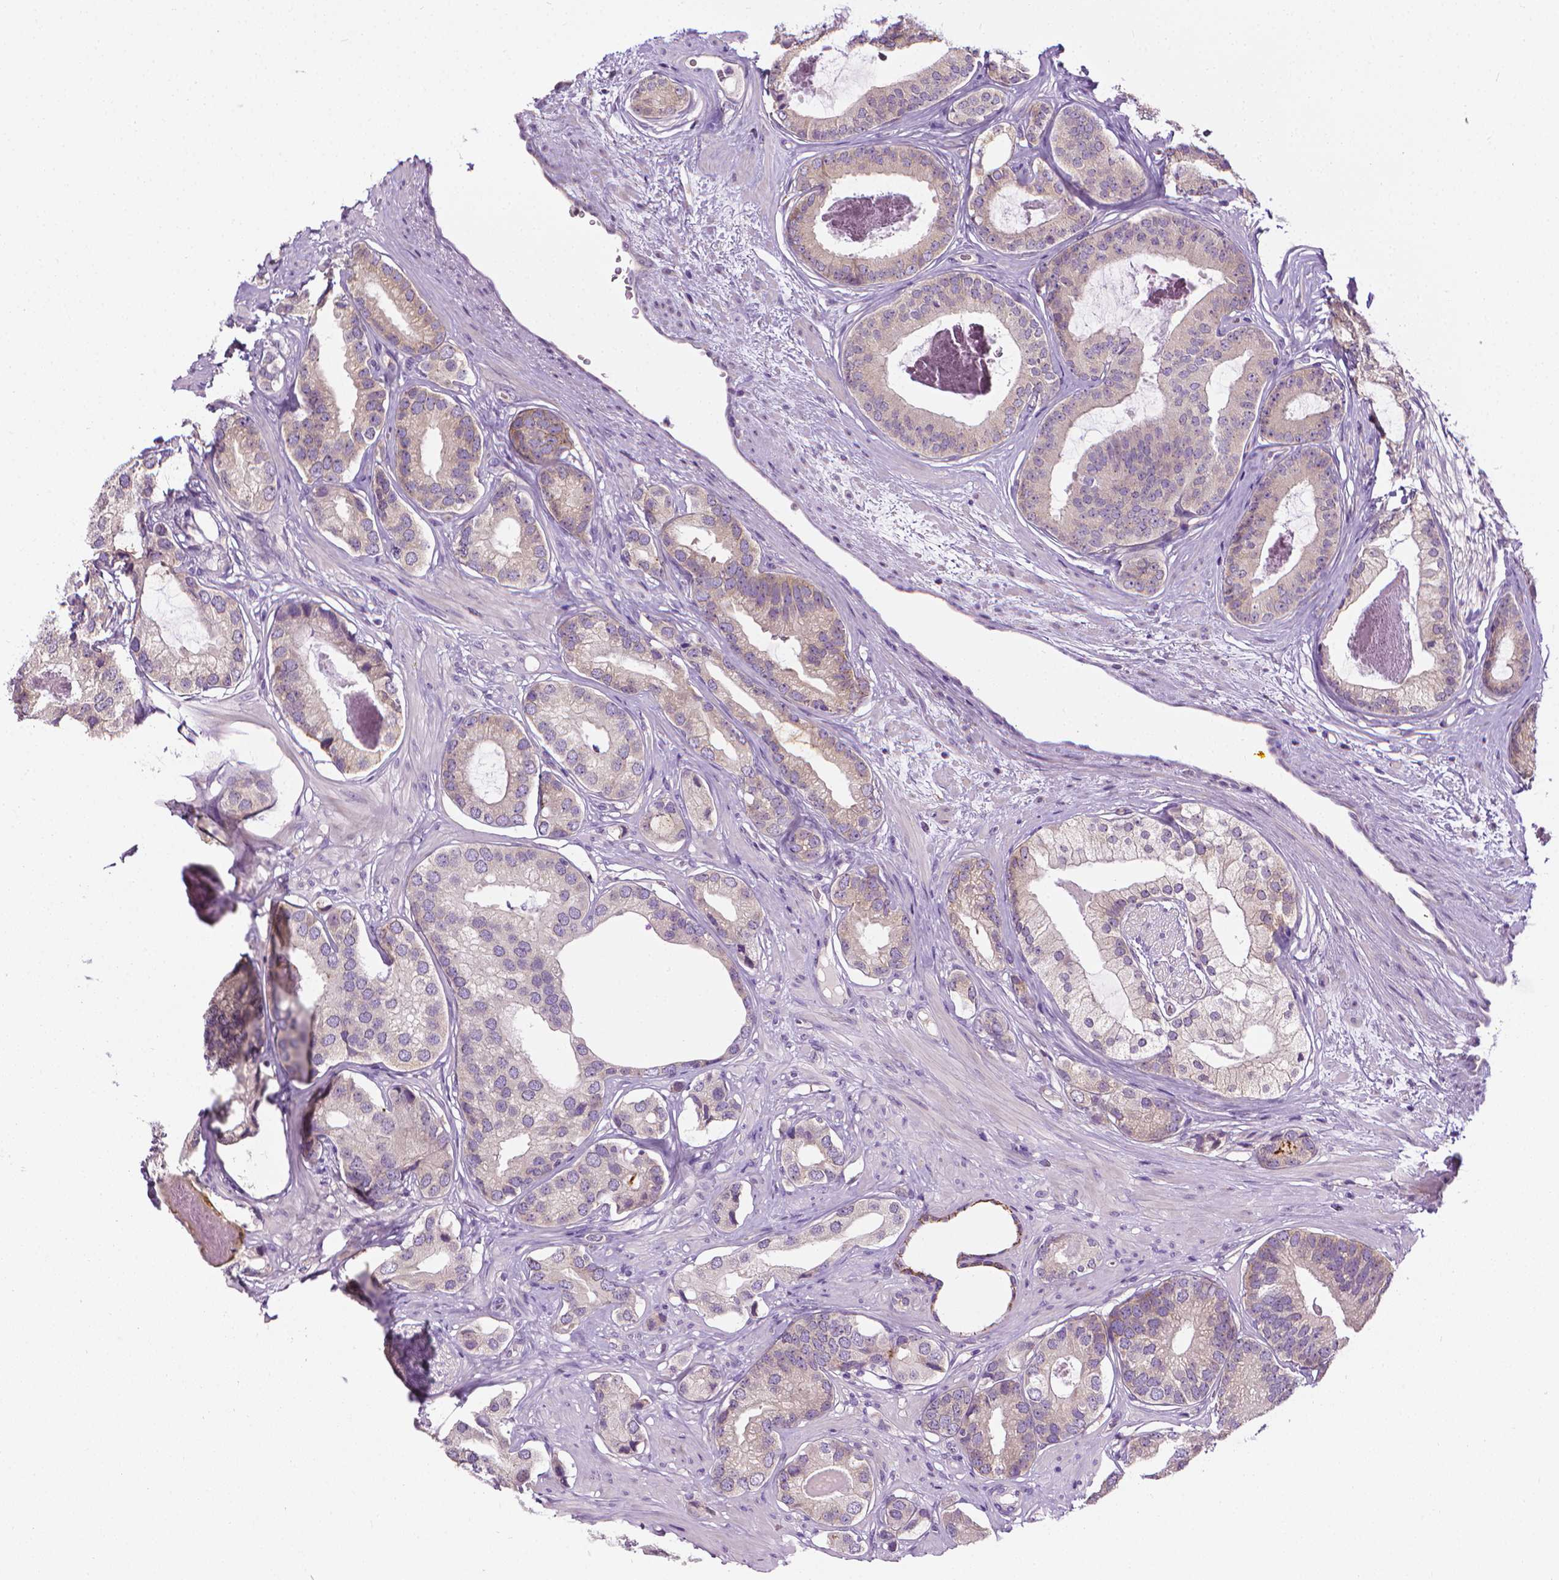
{"staining": {"intensity": "negative", "quantity": "none", "location": "none"}, "tissue": "prostate cancer", "cell_type": "Tumor cells", "image_type": "cancer", "snomed": [{"axis": "morphology", "description": "Adenocarcinoma, Low grade"}, {"axis": "topography", "description": "Prostate"}], "caption": "Immunohistochemistry (IHC) of human prostate cancer (low-grade adenocarcinoma) shows no expression in tumor cells.", "gene": "MCOLN3", "patient": {"sex": "male", "age": 61}}